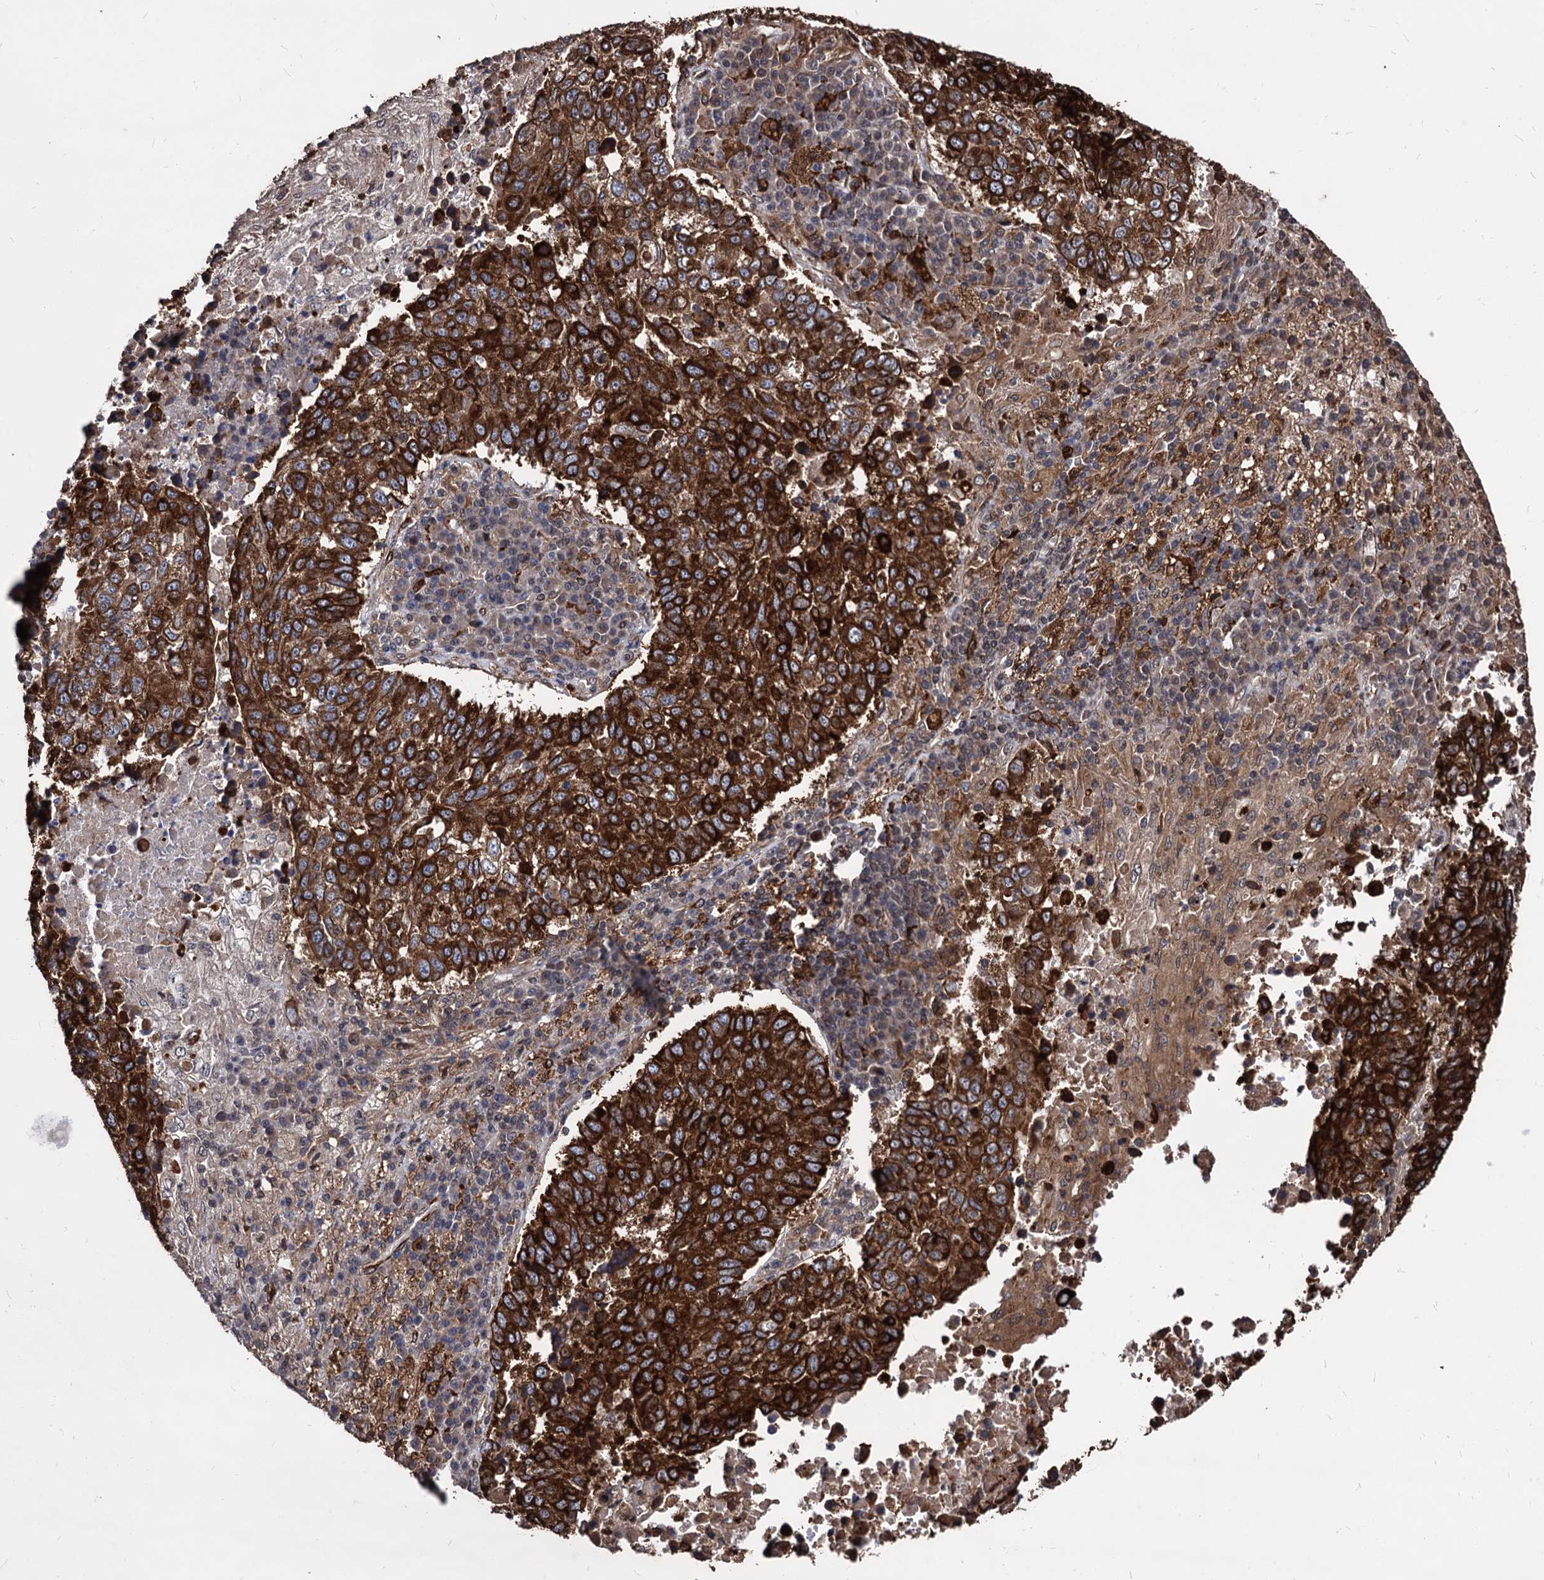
{"staining": {"intensity": "strong", "quantity": ">75%", "location": "cytoplasmic/membranous"}, "tissue": "lung cancer", "cell_type": "Tumor cells", "image_type": "cancer", "snomed": [{"axis": "morphology", "description": "Squamous cell carcinoma, NOS"}, {"axis": "topography", "description": "Lung"}], "caption": "This is an image of IHC staining of squamous cell carcinoma (lung), which shows strong staining in the cytoplasmic/membranous of tumor cells.", "gene": "ANKRD12", "patient": {"sex": "male", "age": 73}}